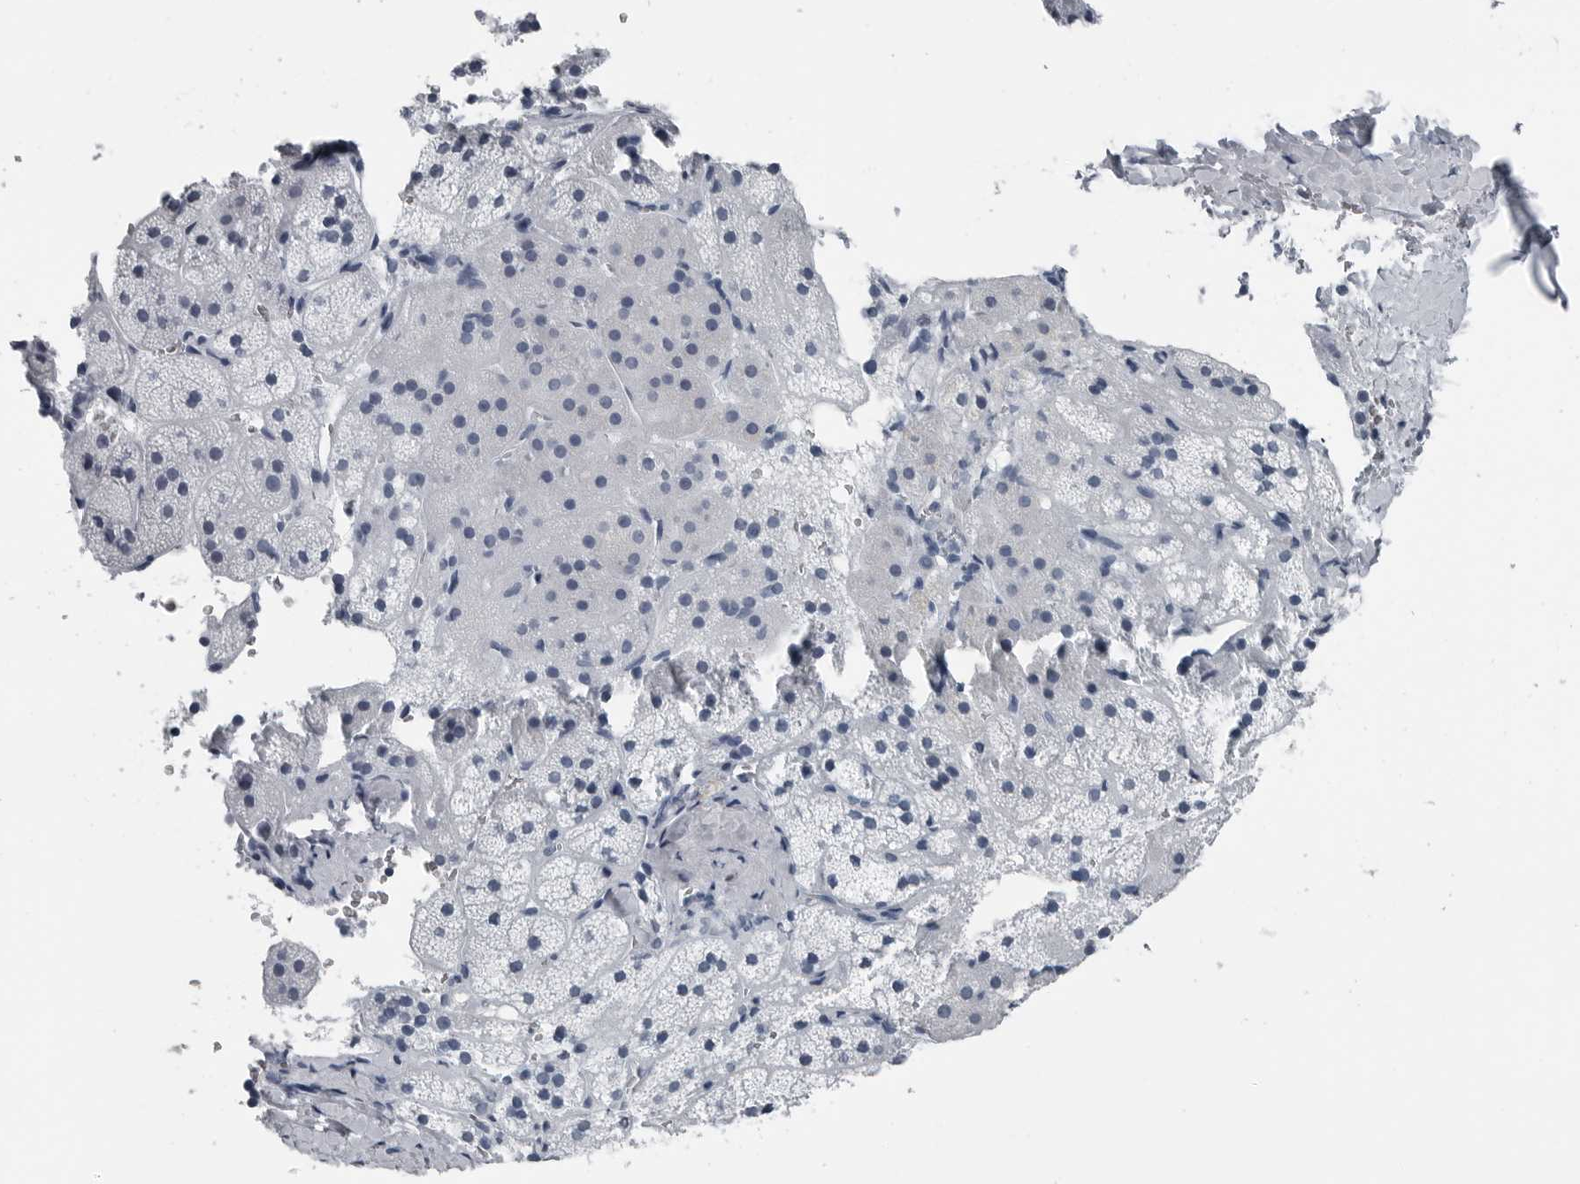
{"staining": {"intensity": "negative", "quantity": "none", "location": "none"}, "tissue": "adrenal gland", "cell_type": "Glandular cells", "image_type": "normal", "snomed": [{"axis": "morphology", "description": "Normal tissue, NOS"}, {"axis": "topography", "description": "Adrenal gland"}], "caption": "DAB (3,3'-diaminobenzidine) immunohistochemical staining of benign human adrenal gland reveals no significant expression in glandular cells.", "gene": "SPINK1", "patient": {"sex": "female", "age": 44}}